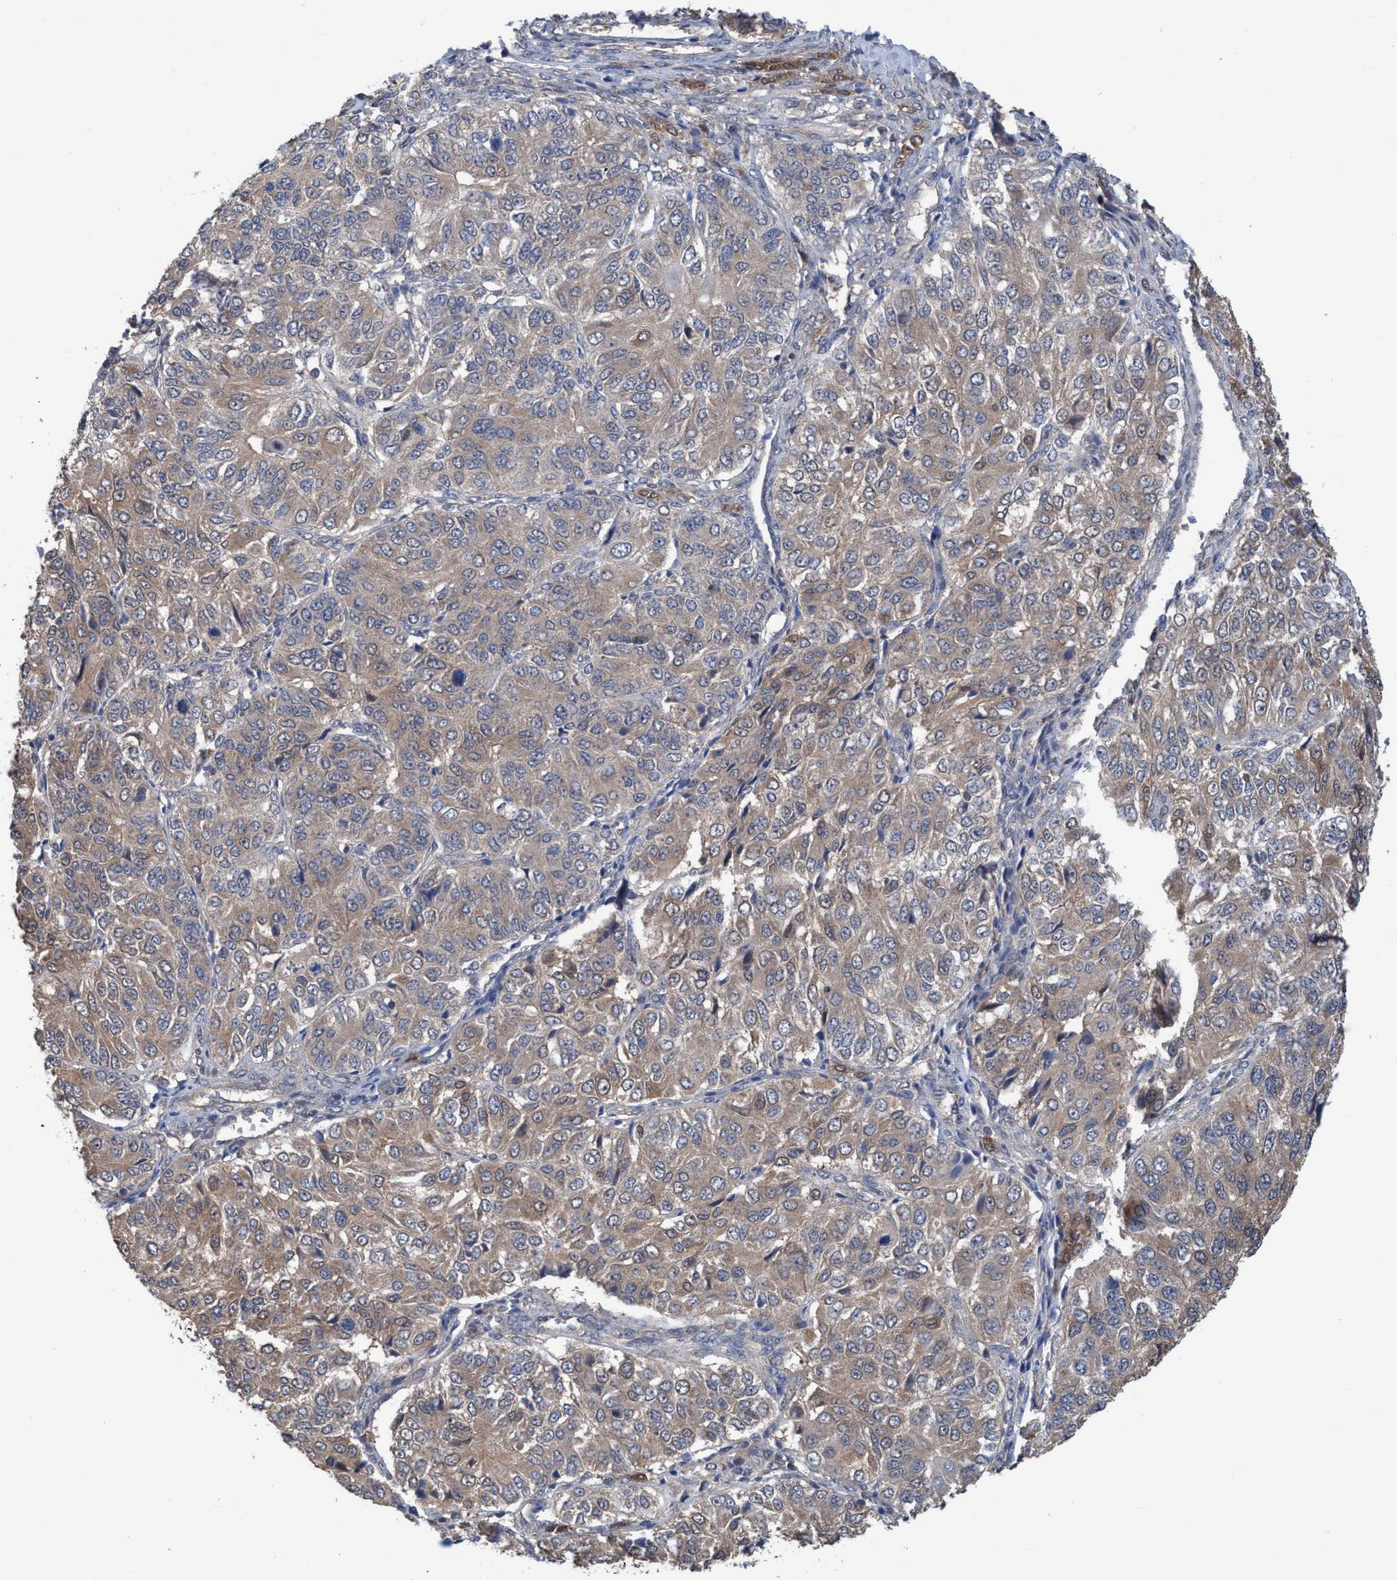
{"staining": {"intensity": "weak", "quantity": "25%-75%", "location": "cytoplasmic/membranous"}, "tissue": "ovarian cancer", "cell_type": "Tumor cells", "image_type": "cancer", "snomed": [{"axis": "morphology", "description": "Carcinoma, endometroid"}, {"axis": "topography", "description": "Ovary"}], "caption": "An image showing weak cytoplasmic/membranous expression in approximately 25%-75% of tumor cells in endometroid carcinoma (ovarian), as visualized by brown immunohistochemical staining.", "gene": "GLOD4", "patient": {"sex": "female", "age": 51}}